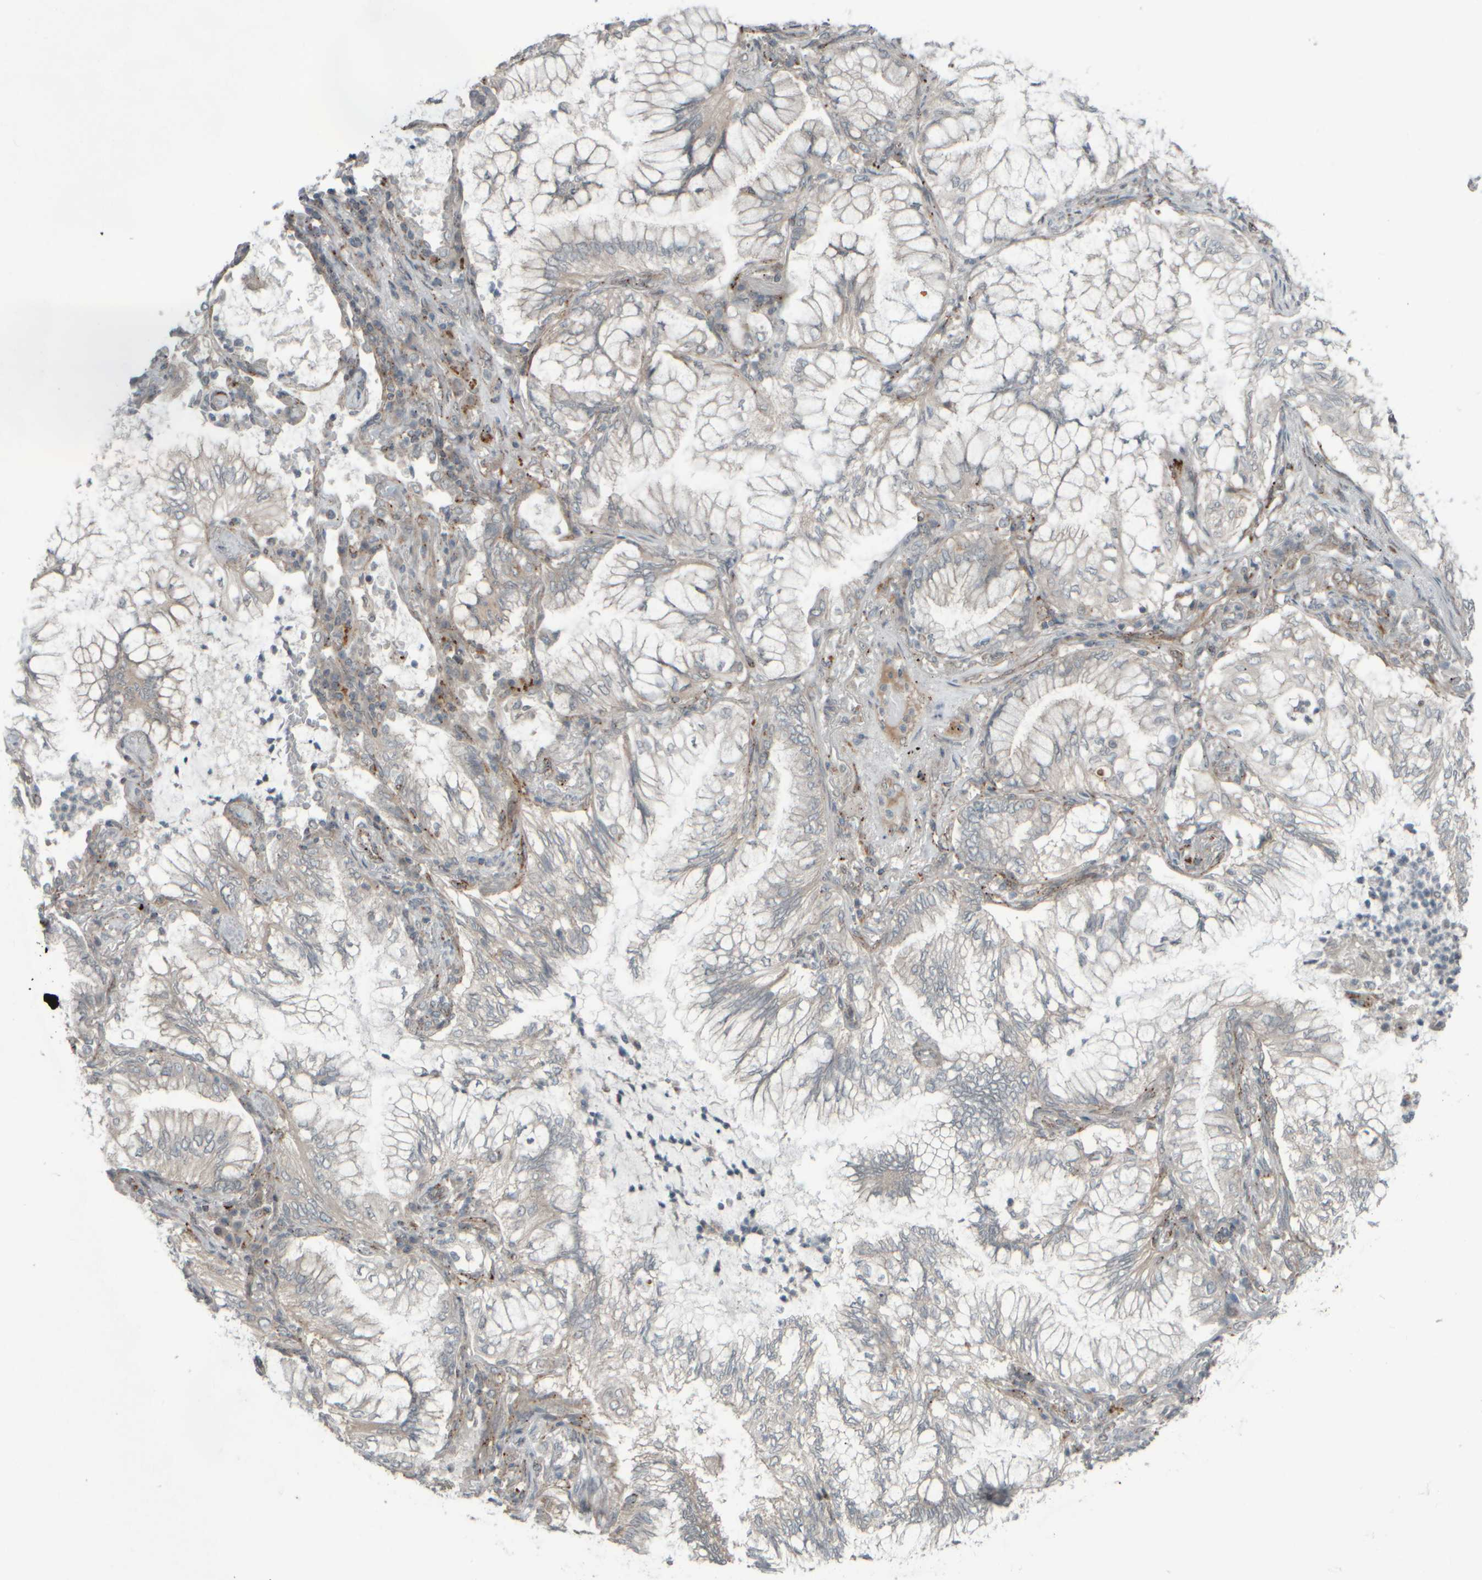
{"staining": {"intensity": "negative", "quantity": "none", "location": "none"}, "tissue": "lung cancer", "cell_type": "Tumor cells", "image_type": "cancer", "snomed": [{"axis": "morphology", "description": "Adenocarcinoma, NOS"}, {"axis": "topography", "description": "Lung"}], "caption": "DAB (3,3'-diaminobenzidine) immunohistochemical staining of human lung cancer reveals no significant staining in tumor cells.", "gene": "GIGYF1", "patient": {"sex": "female", "age": 70}}